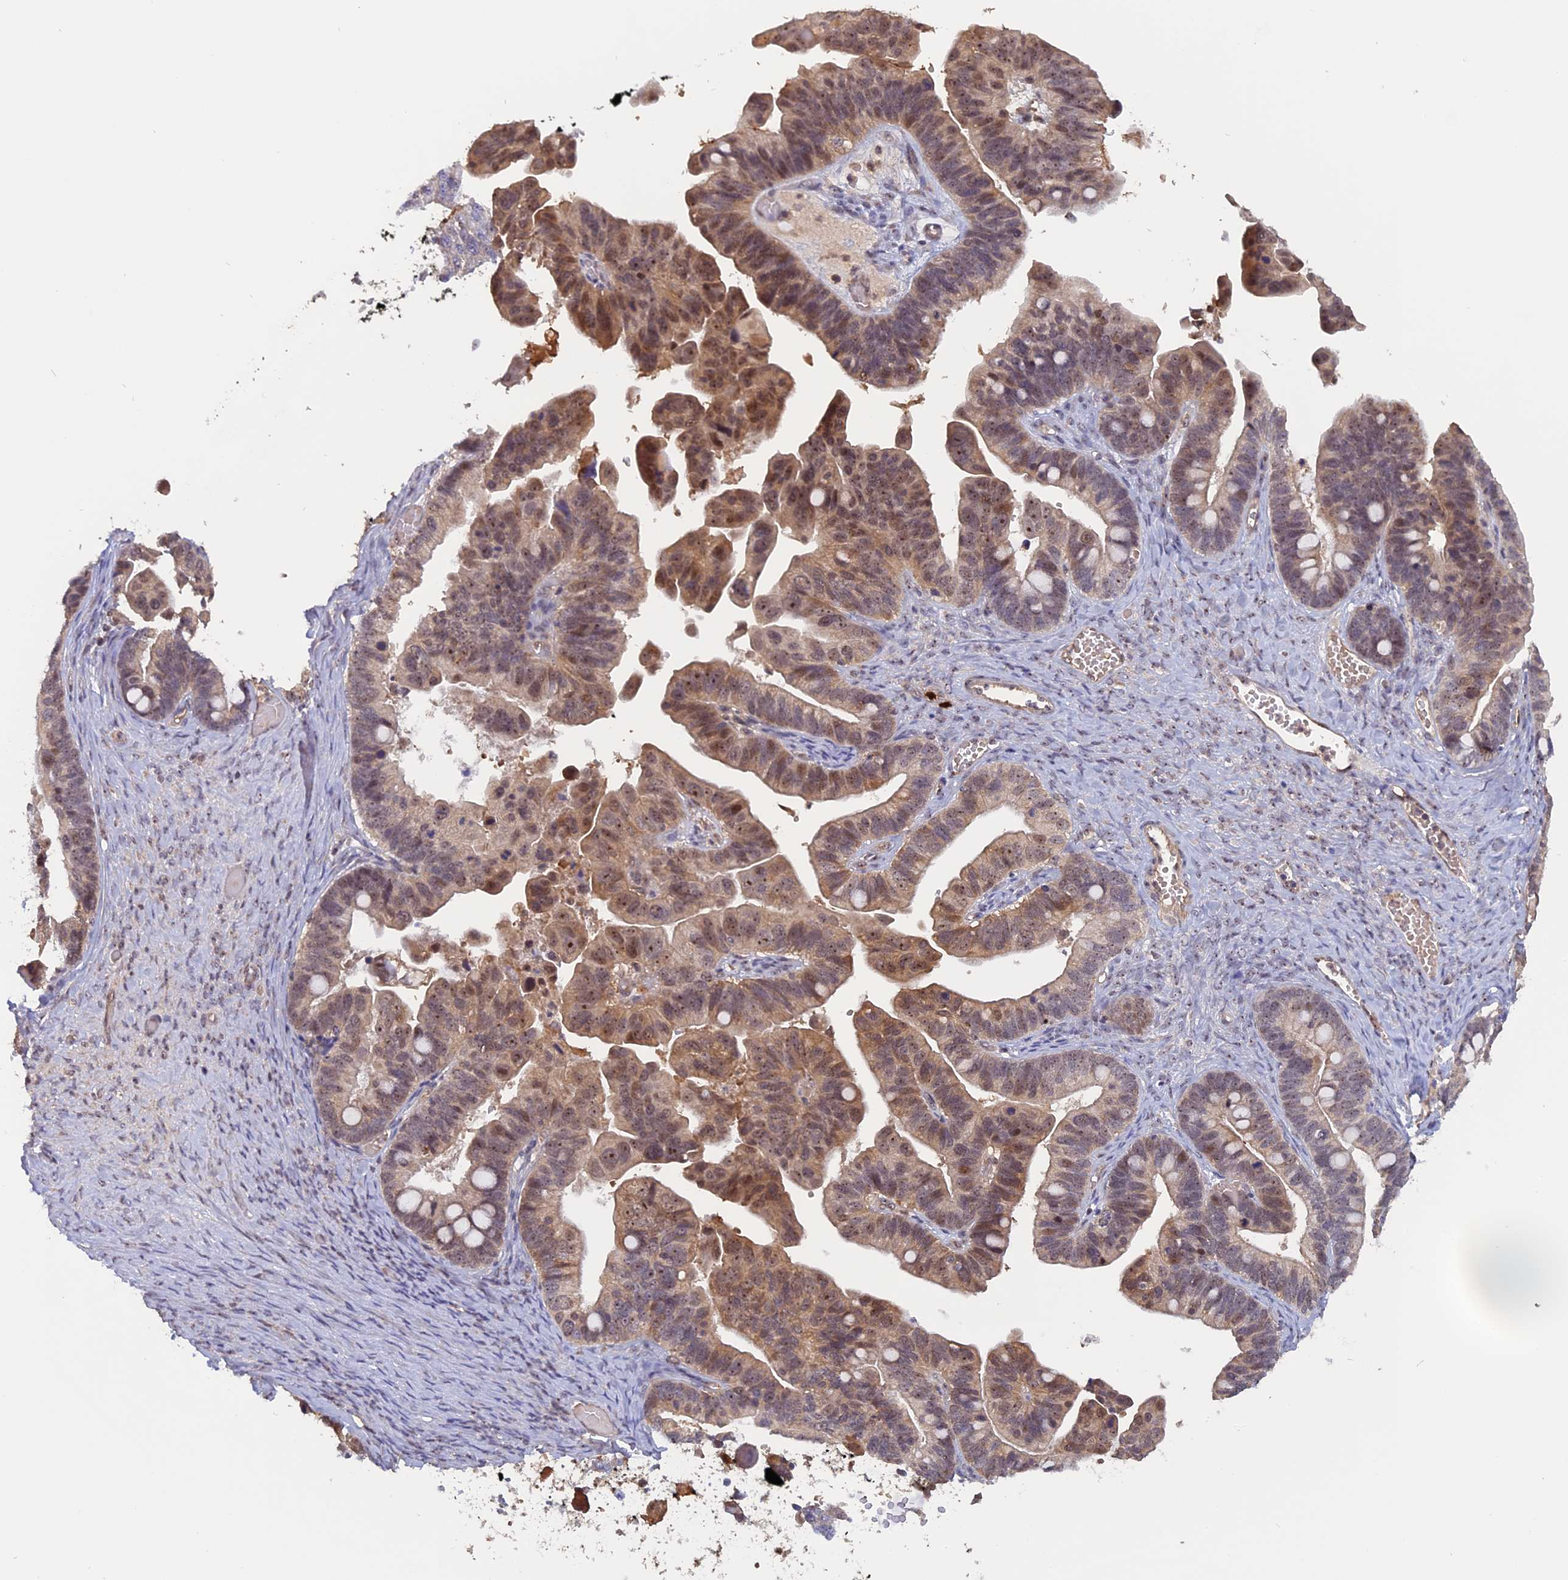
{"staining": {"intensity": "moderate", "quantity": "25%-75%", "location": "nuclear"}, "tissue": "ovarian cancer", "cell_type": "Tumor cells", "image_type": "cancer", "snomed": [{"axis": "morphology", "description": "Cystadenocarcinoma, serous, NOS"}, {"axis": "topography", "description": "Ovary"}], "caption": "This image exhibits IHC staining of ovarian serous cystadenocarcinoma, with medium moderate nuclear expression in approximately 25%-75% of tumor cells.", "gene": "FAM98C", "patient": {"sex": "female", "age": 56}}